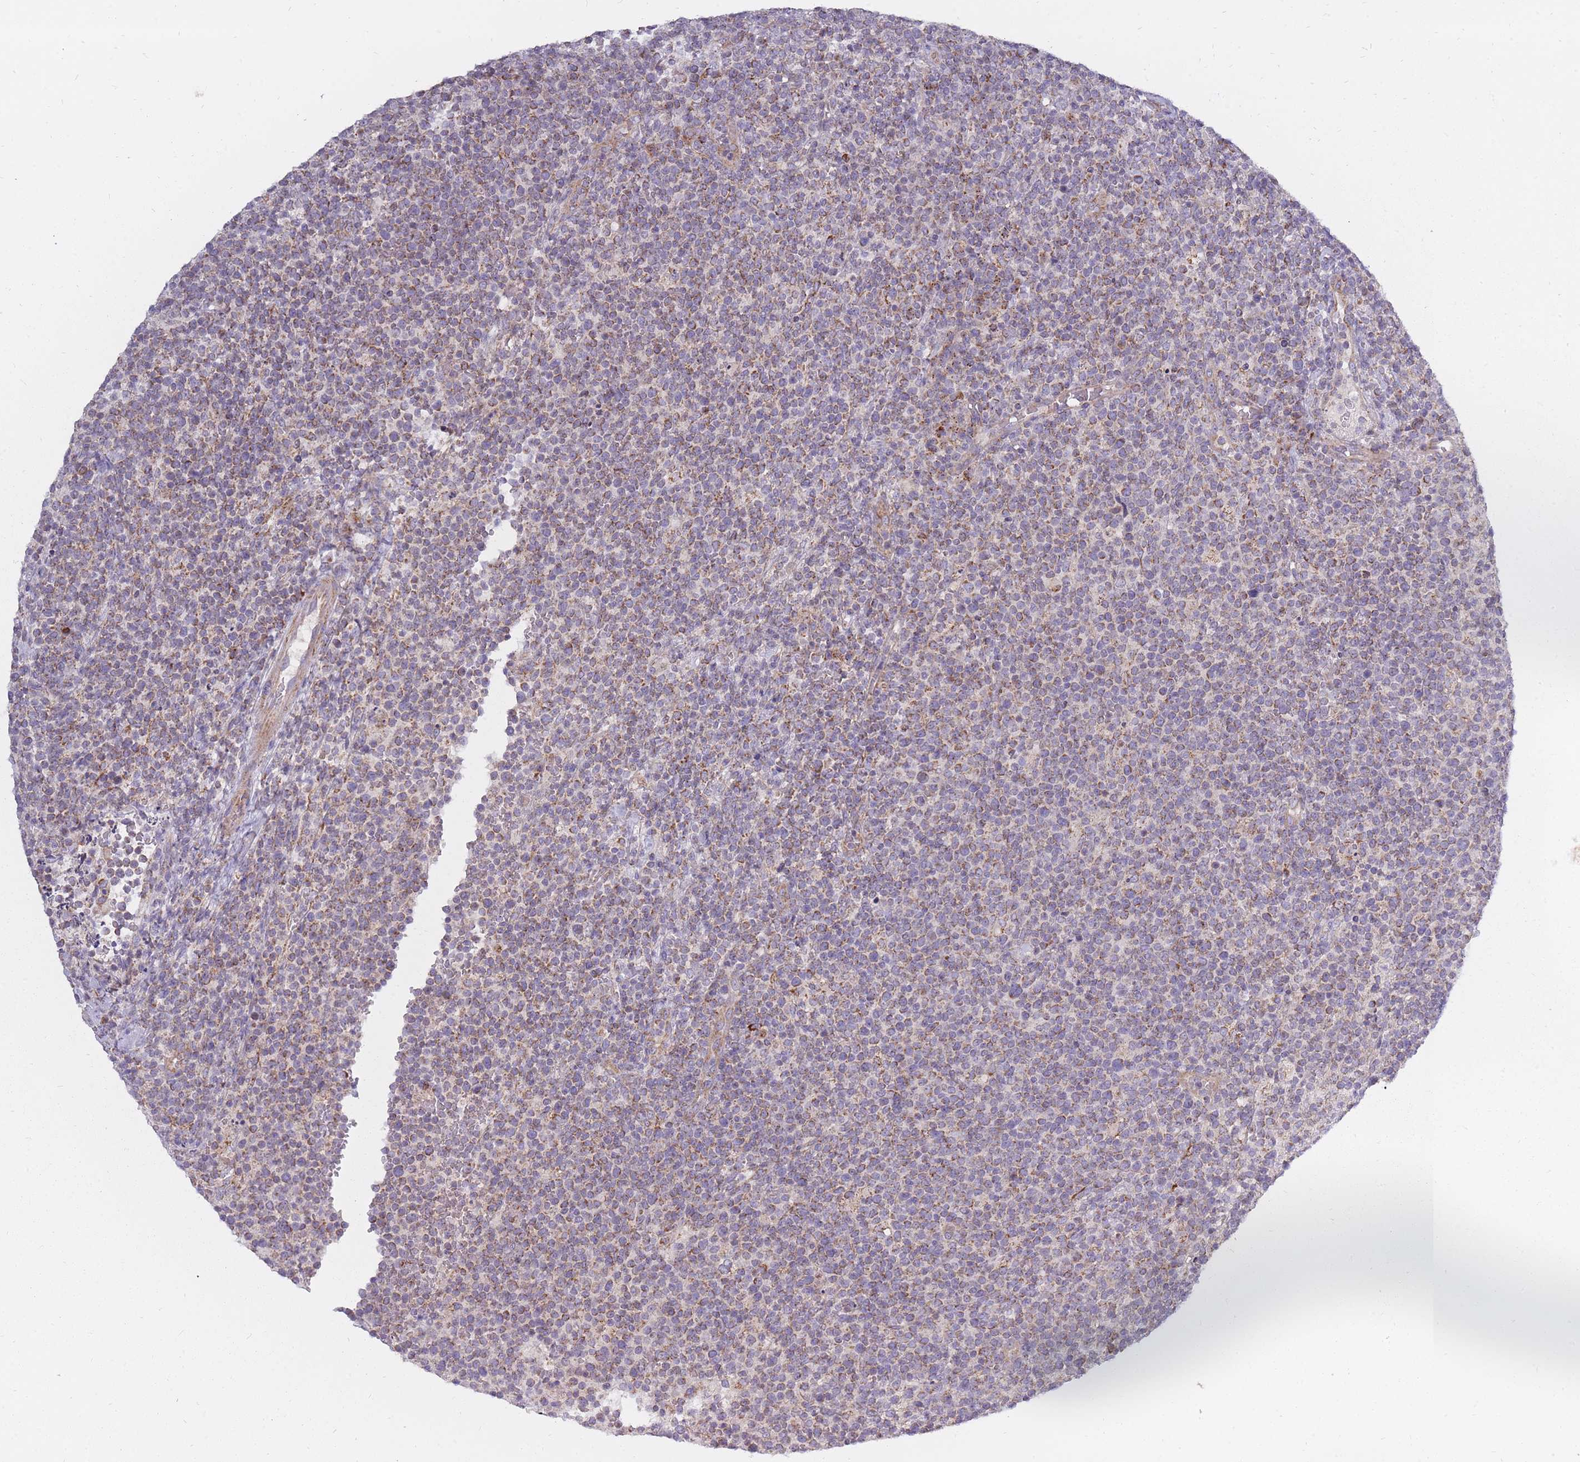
{"staining": {"intensity": "moderate", "quantity": ">75%", "location": "cytoplasmic/membranous"}, "tissue": "lymphoma", "cell_type": "Tumor cells", "image_type": "cancer", "snomed": [{"axis": "morphology", "description": "Malignant lymphoma, non-Hodgkin's type, High grade"}, {"axis": "topography", "description": "Lymph node"}], "caption": "This micrograph demonstrates immunohistochemistry staining of lymphoma, with medium moderate cytoplasmic/membranous expression in approximately >75% of tumor cells.", "gene": "ALKBH4", "patient": {"sex": "male", "age": 61}}